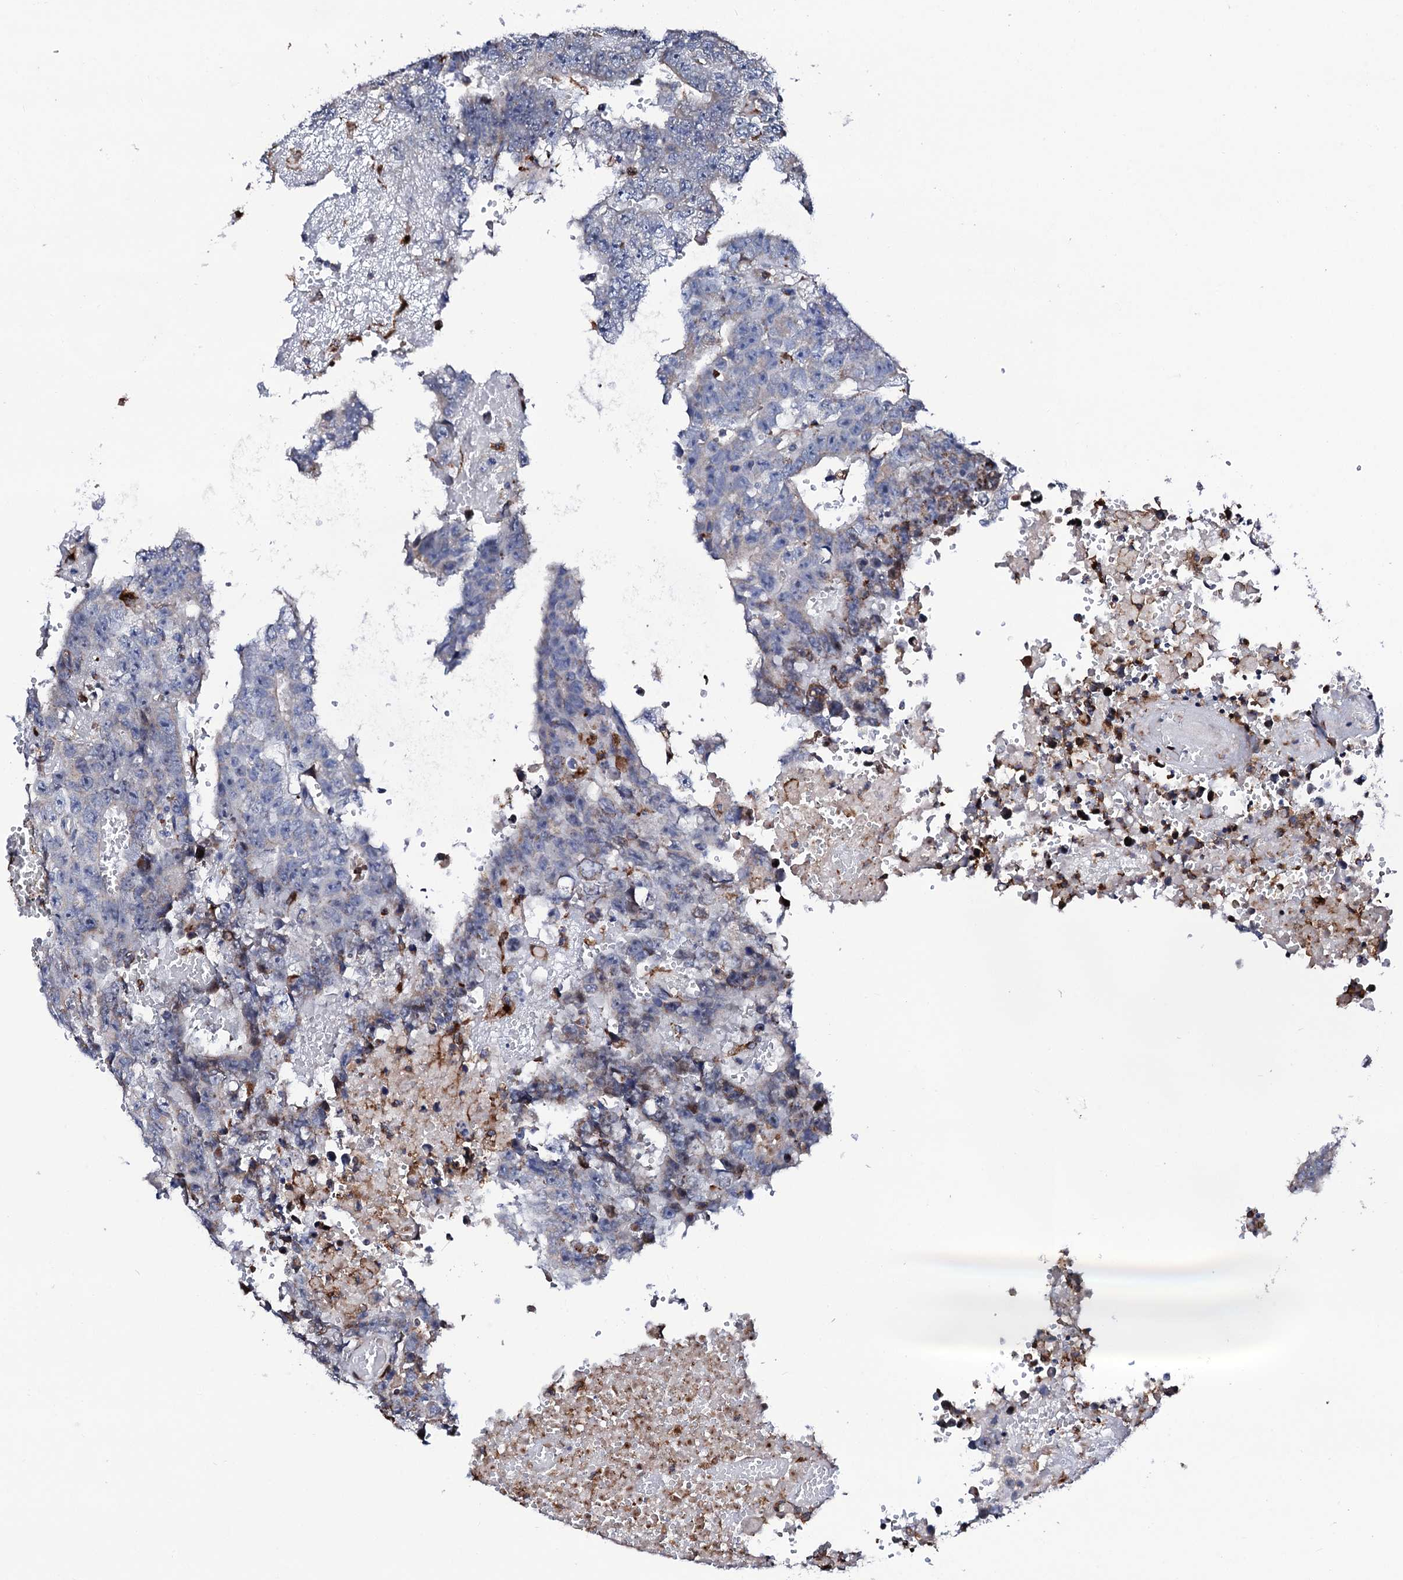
{"staining": {"intensity": "weak", "quantity": "<25%", "location": "cytoplasmic/membranous"}, "tissue": "testis cancer", "cell_type": "Tumor cells", "image_type": "cancer", "snomed": [{"axis": "morphology", "description": "Carcinoma, Embryonal, NOS"}, {"axis": "topography", "description": "Testis"}], "caption": "The photomicrograph reveals no significant expression in tumor cells of testis cancer. (DAB IHC visualized using brightfield microscopy, high magnification).", "gene": "TCIRG1", "patient": {"sex": "male", "age": 25}}